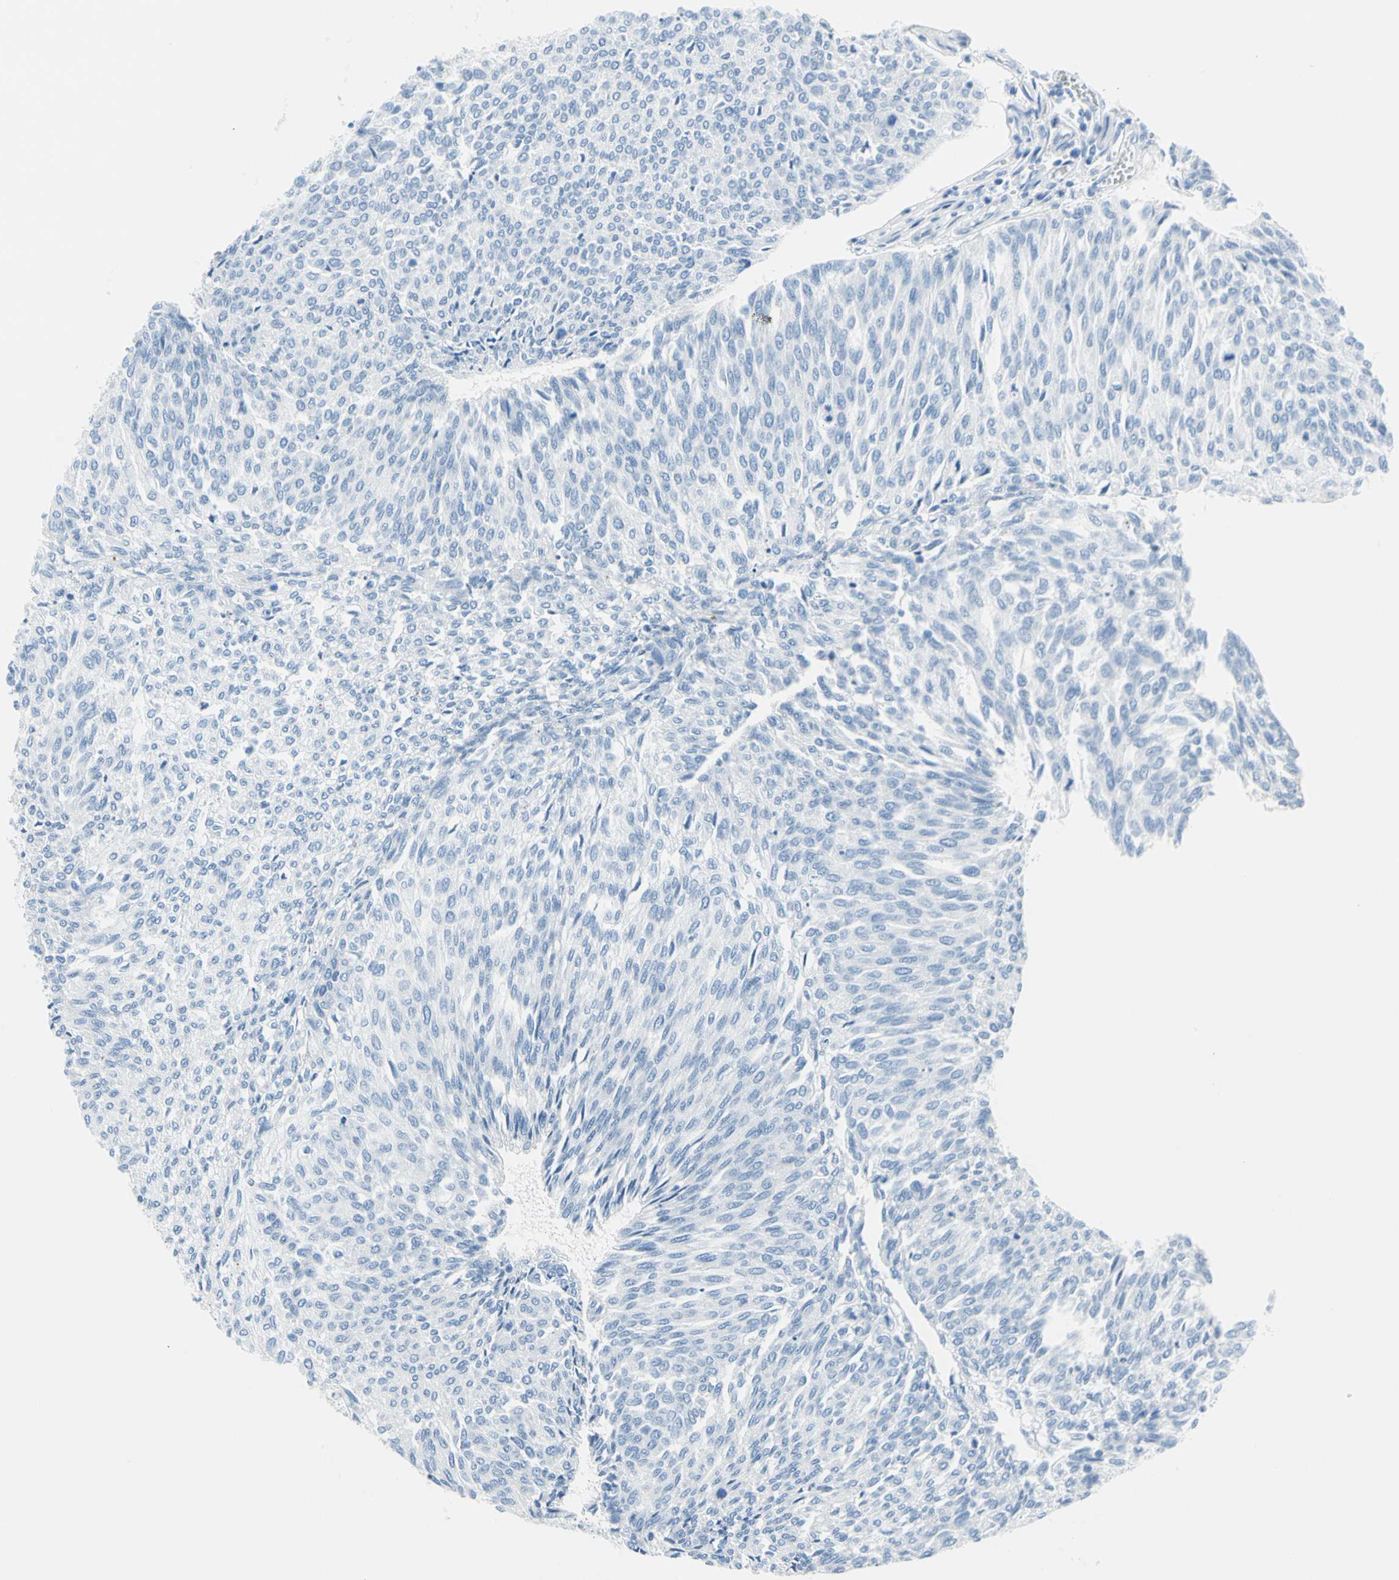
{"staining": {"intensity": "negative", "quantity": "none", "location": "none"}, "tissue": "urothelial cancer", "cell_type": "Tumor cells", "image_type": "cancer", "snomed": [{"axis": "morphology", "description": "Urothelial carcinoma, Low grade"}, {"axis": "topography", "description": "Urinary bladder"}], "caption": "Urothelial cancer stained for a protein using immunohistochemistry displays no staining tumor cells.", "gene": "TPO", "patient": {"sex": "female", "age": 79}}